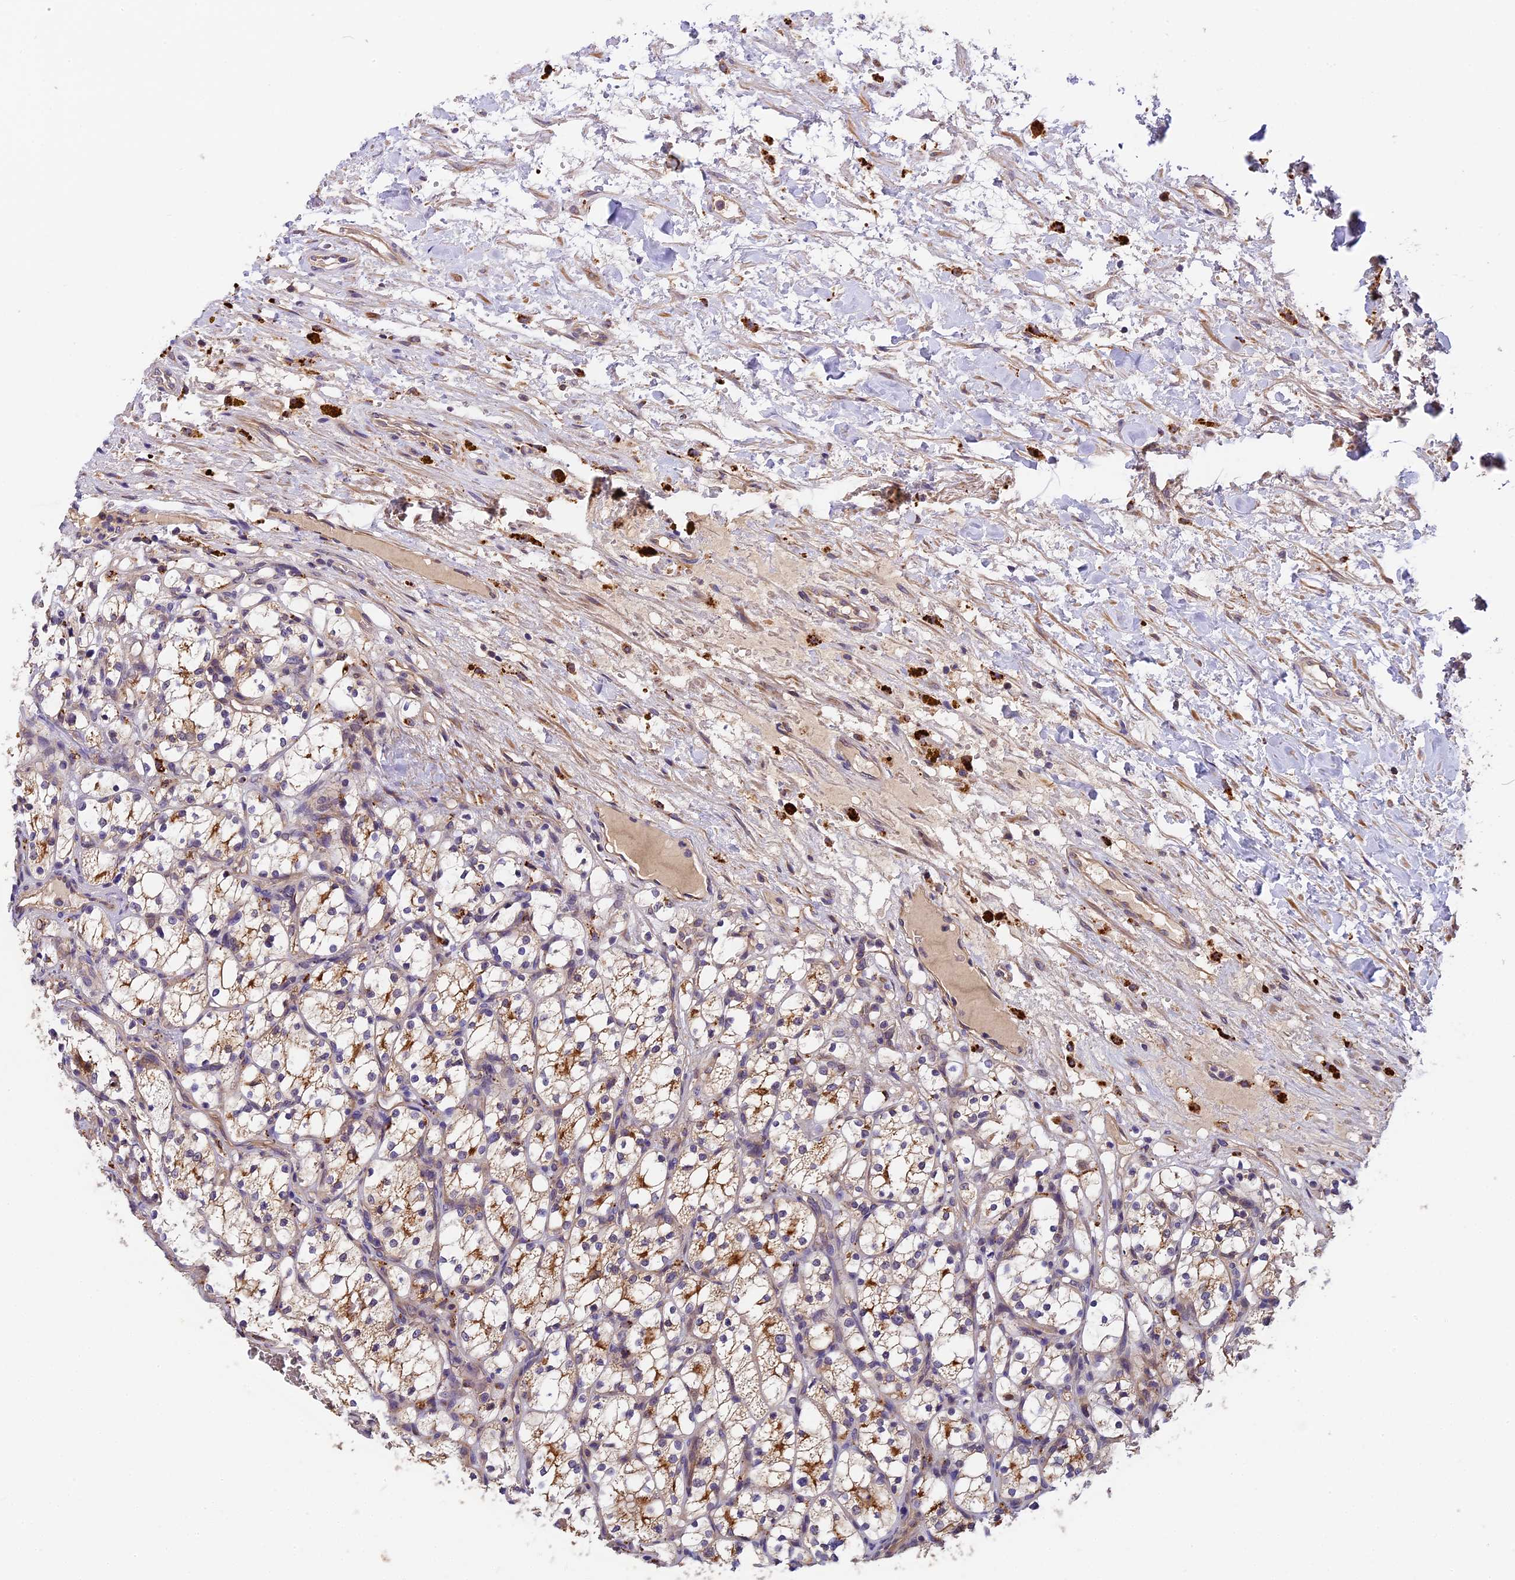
{"staining": {"intensity": "moderate", "quantity": "<25%", "location": "cytoplasmic/membranous"}, "tissue": "renal cancer", "cell_type": "Tumor cells", "image_type": "cancer", "snomed": [{"axis": "morphology", "description": "Adenocarcinoma, NOS"}, {"axis": "topography", "description": "Kidney"}], "caption": "Renal adenocarcinoma stained with a brown dye demonstrates moderate cytoplasmic/membranous positive positivity in about <25% of tumor cells.", "gene": "COPE", "patient": {"sex": "female", "age": 69}}